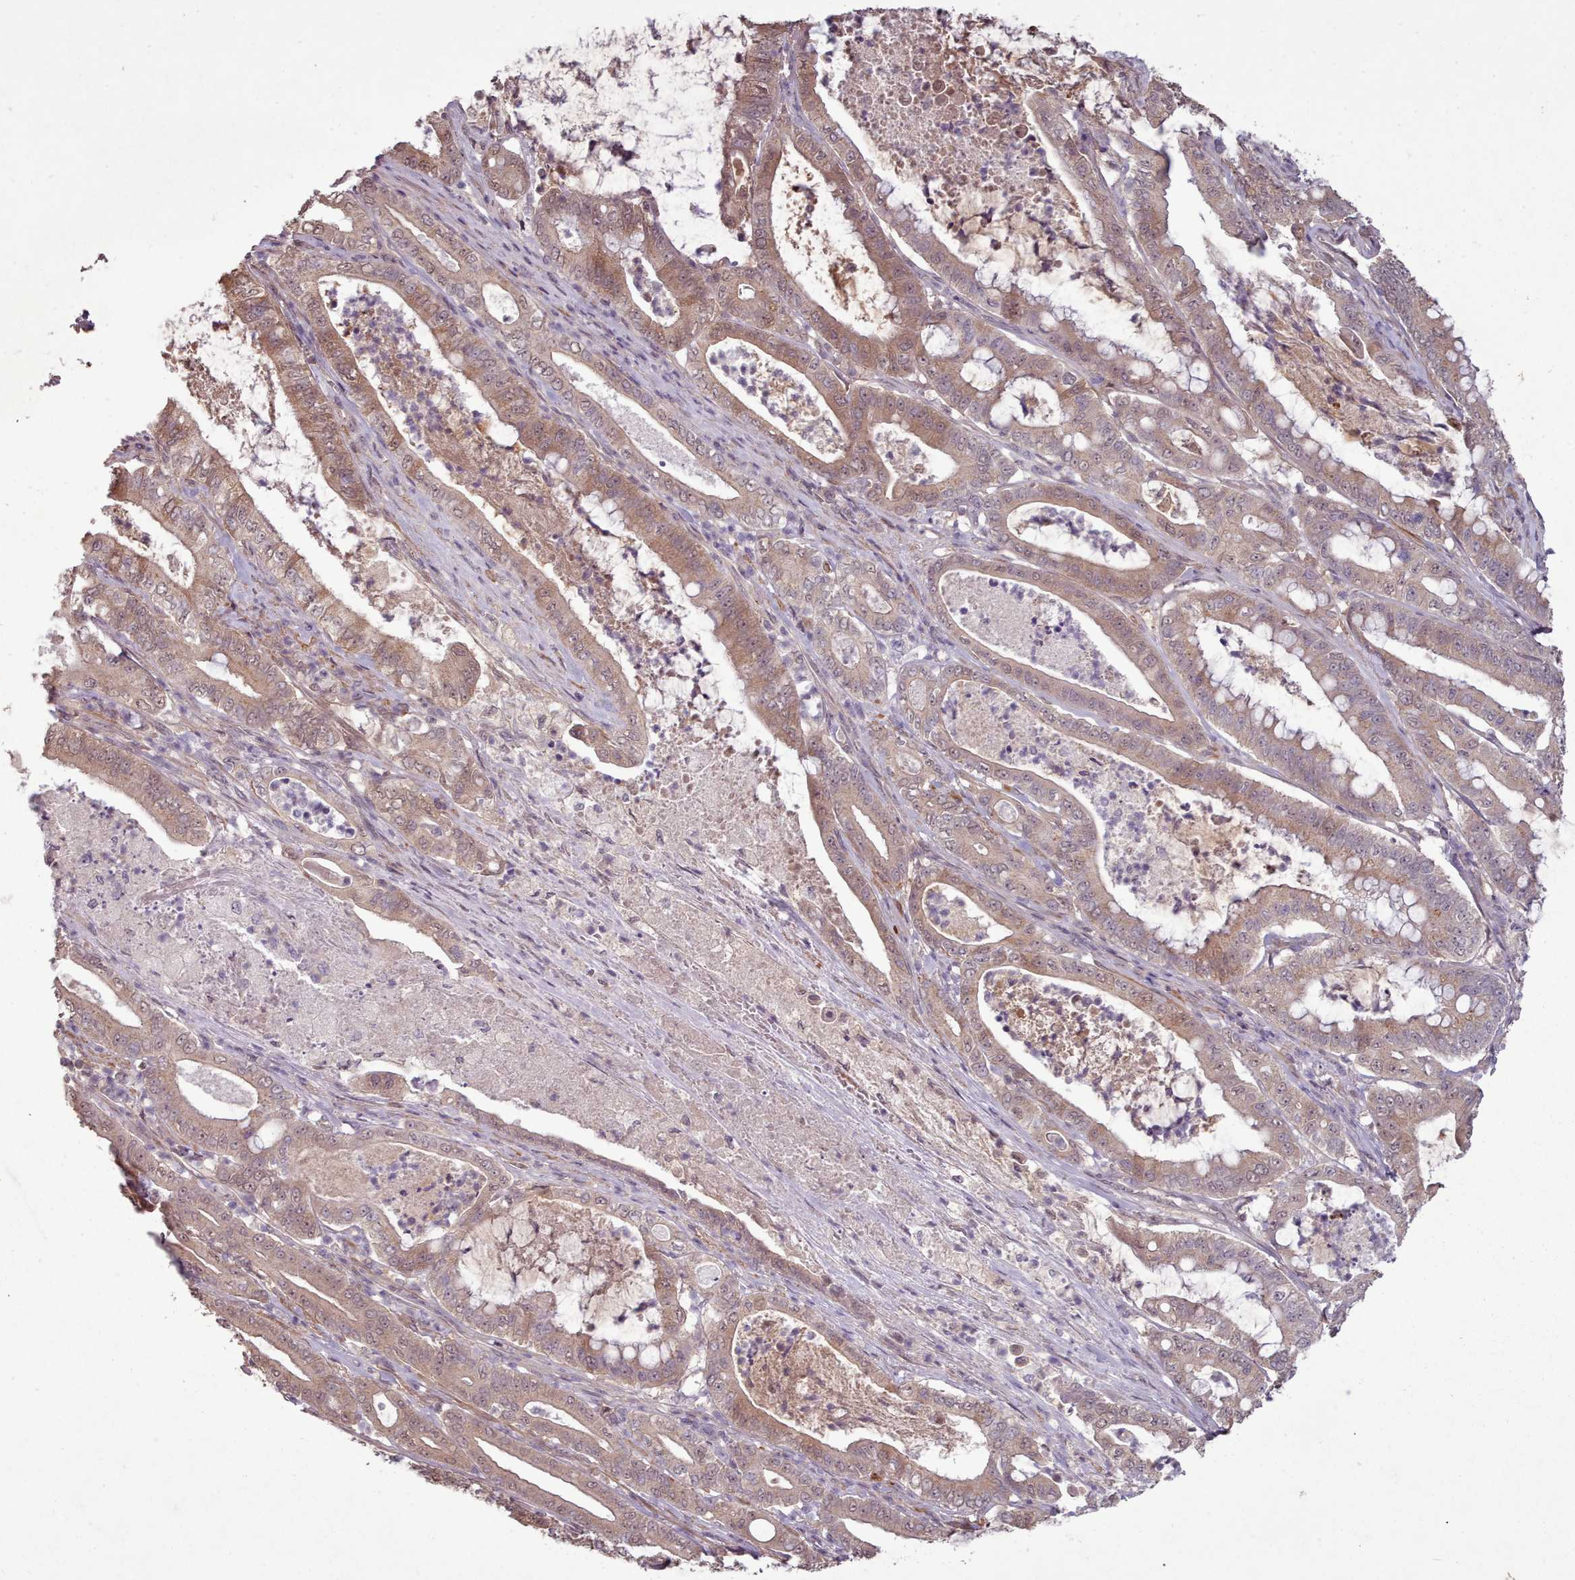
{"staining": {"intensity": "moderate", "quantity": ">75%", "location": "cytoplasmic/membranous,nuclear"}, "tissue": "pancreatic cancer", "cell_type": "Tumor cells", "image_type": "cancer", "snomed": [{"axis": "morphology", "description": "Adenocarcinoma, NOS"}, {"axis": "topography", "description": "Pancreas"}], "caption": "Tumor cells show medium levels of moderate cytoplasmic/membranous and nuclear staining in approximately >75% of cells in human pancreatic cancer (adenocarcinoma). The protein of interest is stained brown, and the nuclei are stained in blue (DAB IHC with brightfield microscopy, high magnification).", "gene": "CDC6", "patient": {"sex": "male", "age": 71}}